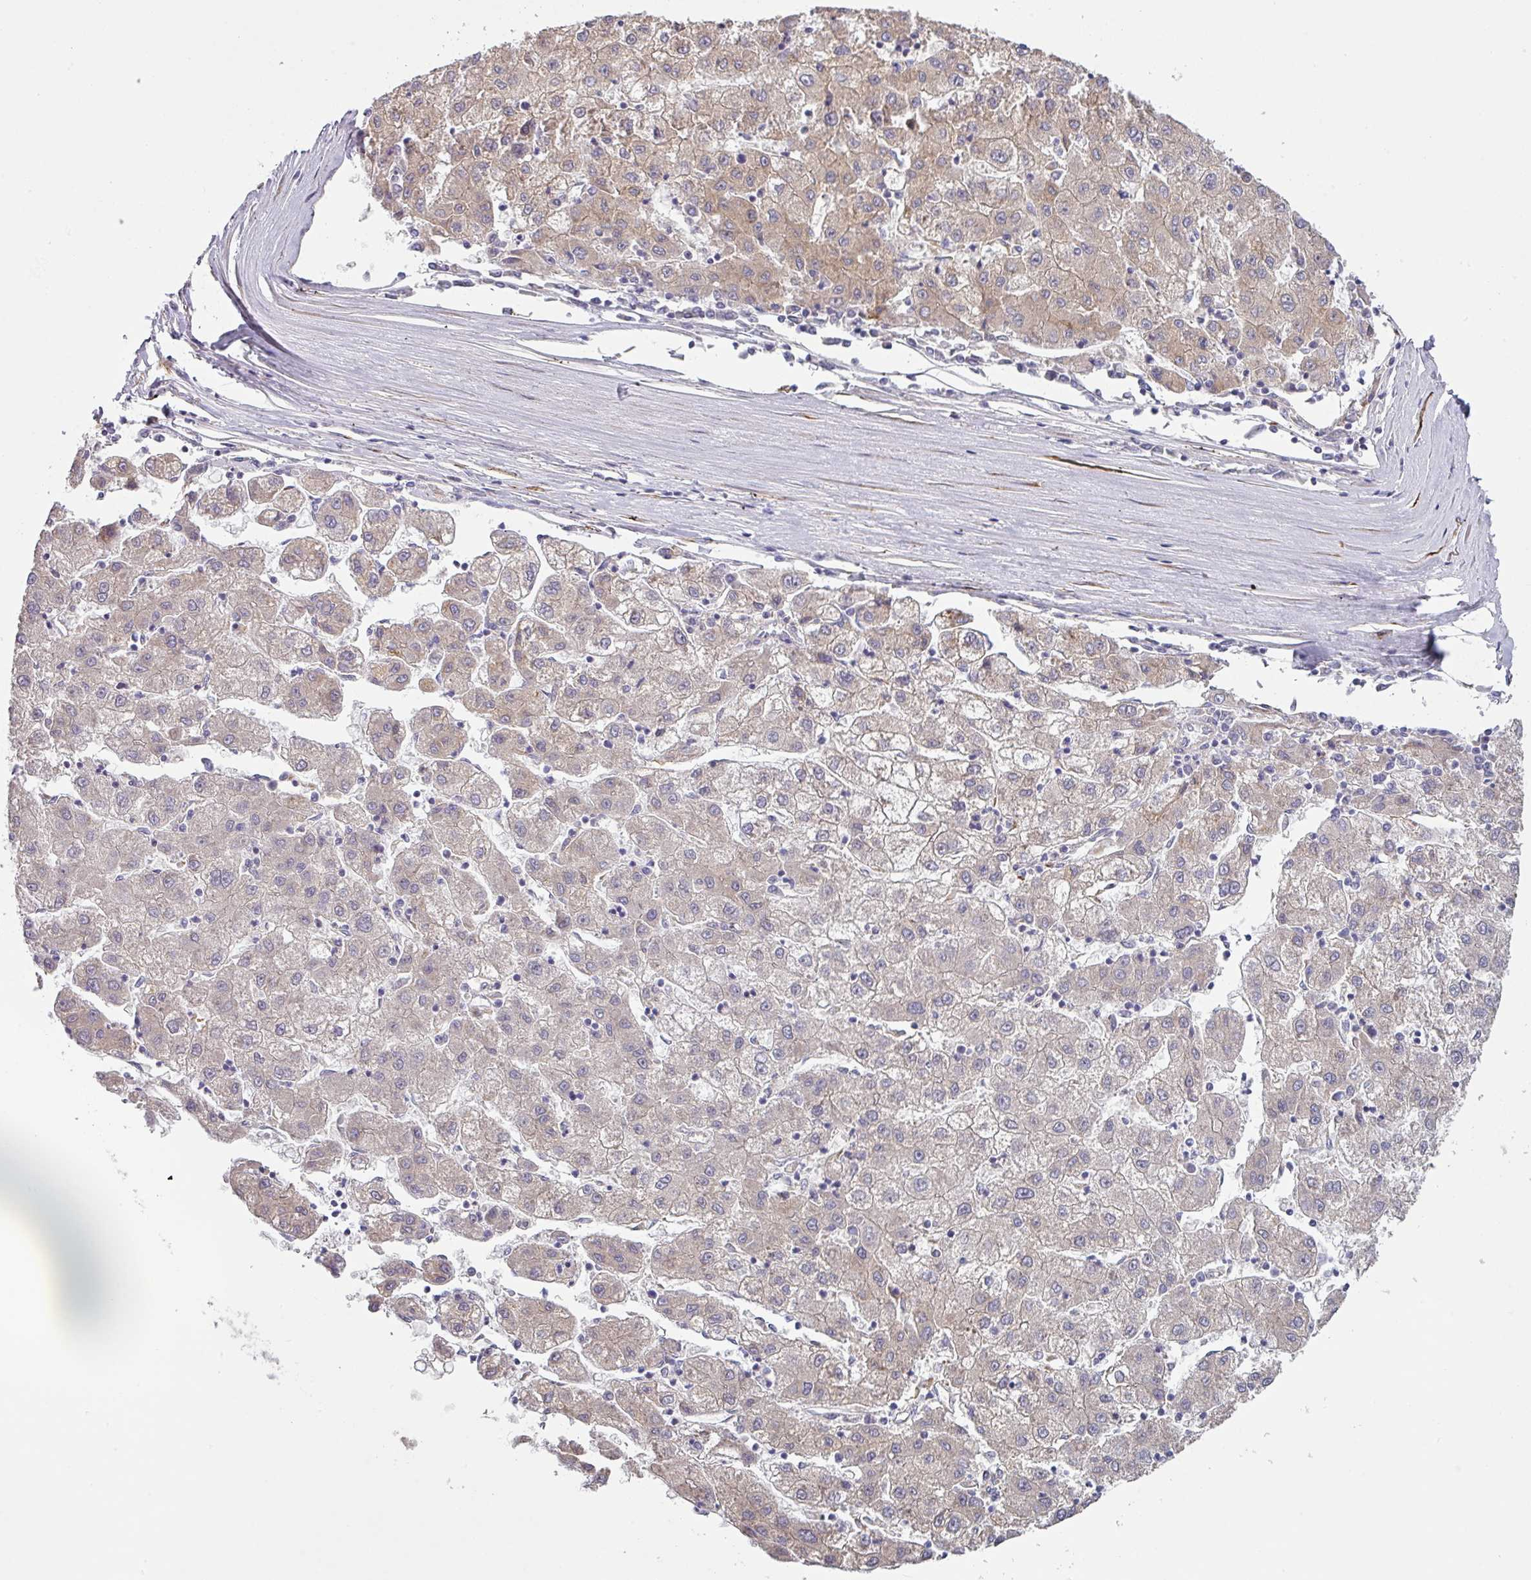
{"staining": {"intensity": "moderate", "quantity": "<25%", "location": "cytoplasmic/membranous"}, "tissue": "liver cancer", "cell_type": "Tumor cells", "image_type": "cancer", "snomed": [{"axis": "morphology", "description": "Carcinoma, Hepatocellular, NOS"}, {"axis": "topography", "description": "Liver"}], "caption": "Tumor cells show low levels of moderate cytoplasmic/membranous staining in approximately <25% of cells in human liver cancer.", "gene": "ZNF268", "patient": {"sex": "male", "age": 72}}